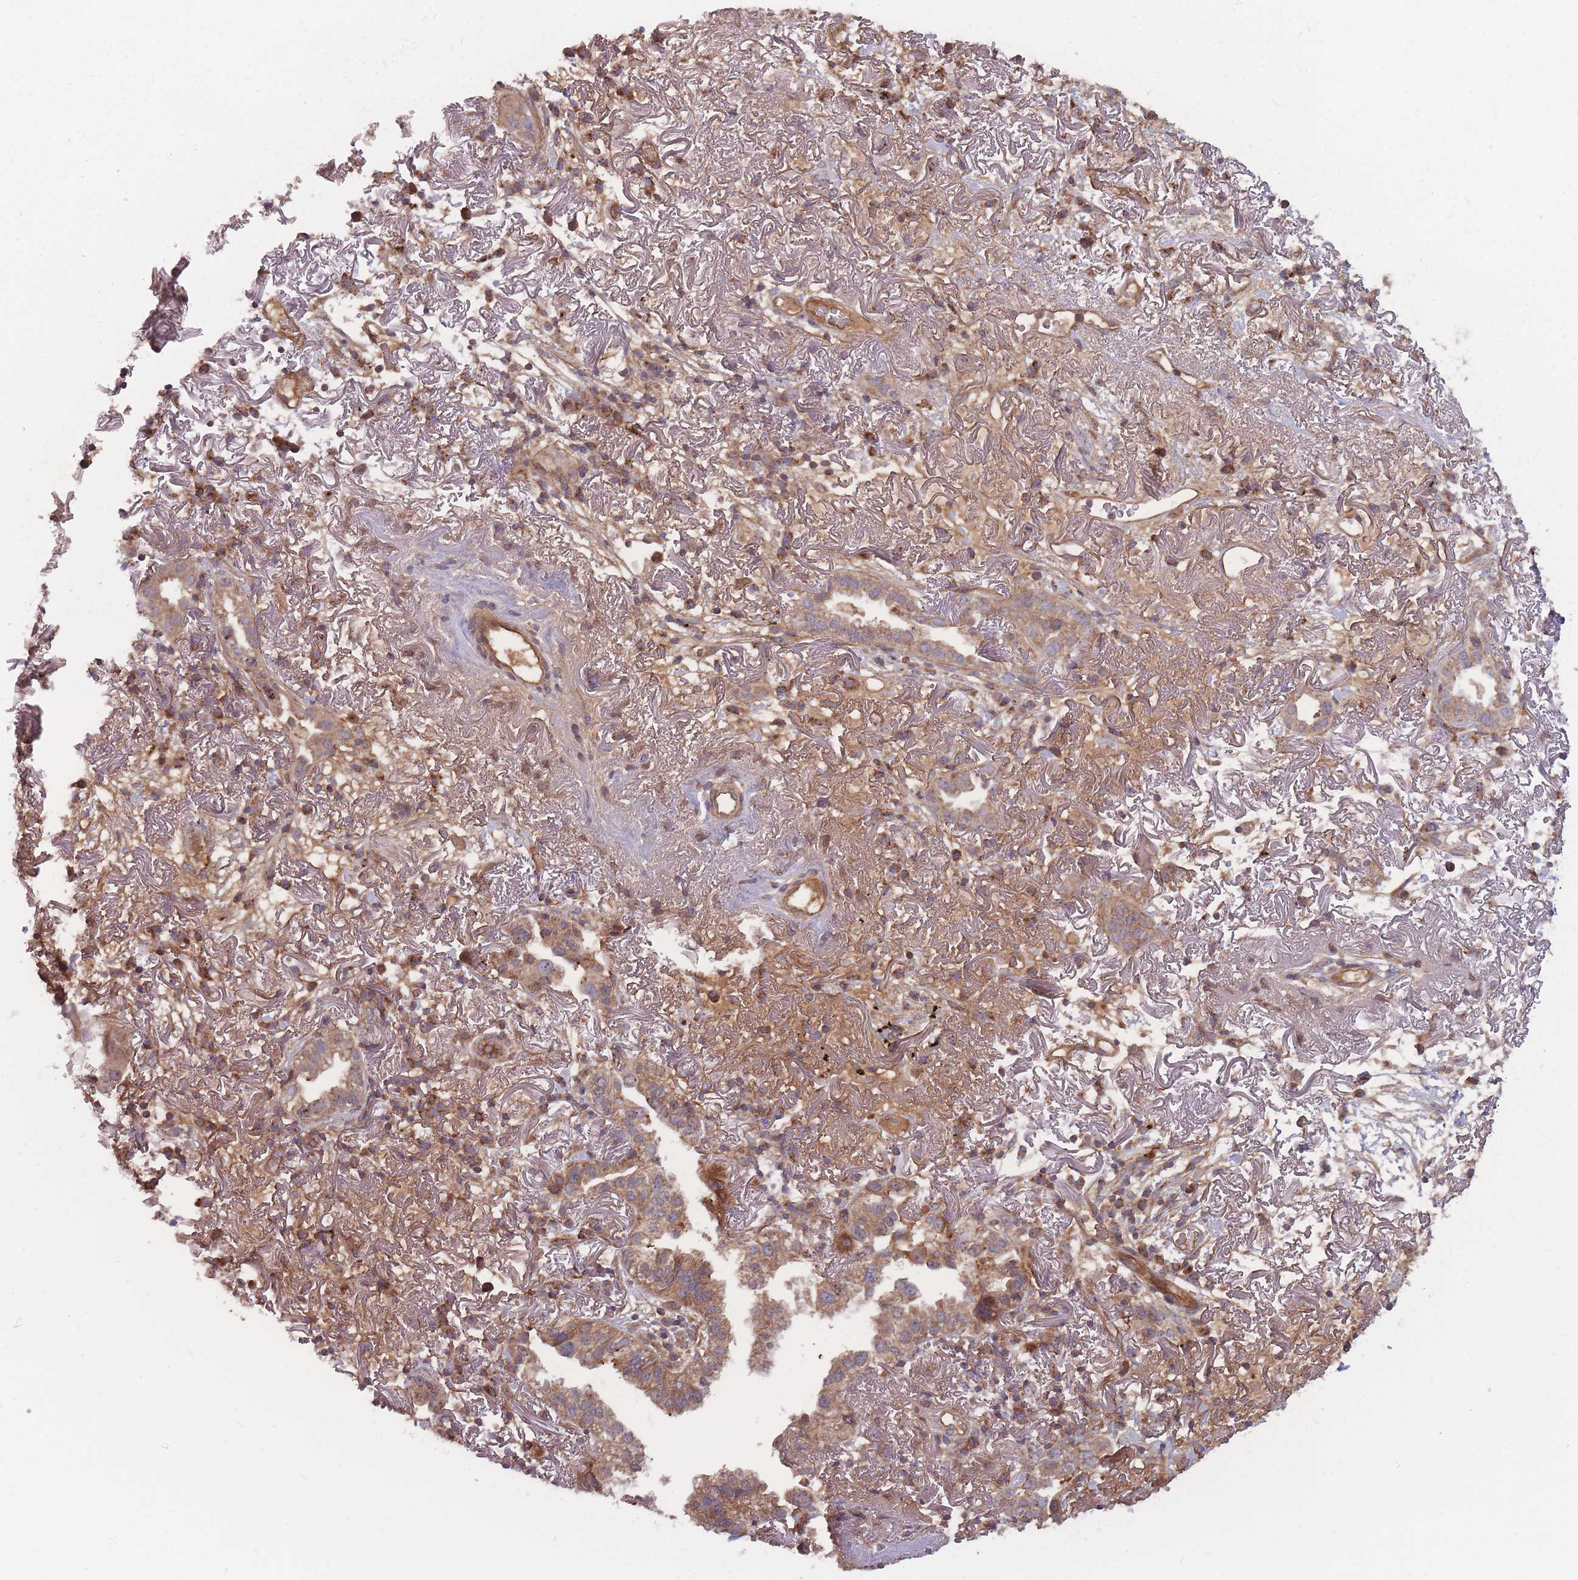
{"staining": {"intensity": "moderate", "quantity": ">75%", "location": "cytoplasmic/membranous"}, "tissue": "lung cancer", "cell_type": "Tumor cells", "image_type": "cancer", "snomed": [{"axis": "morphology", "description": "Adenocarcinoma, NOS"}, {"axis": "topography", "description": "Lung"}], "caption": "Protein staining shows moderate cytoplasmic/membranous expression in approximately >75% of tumor cells in lung adenocarcinoma.", "gene": "ATP5MG", "patient": {"sex": "female", "age": 69}}